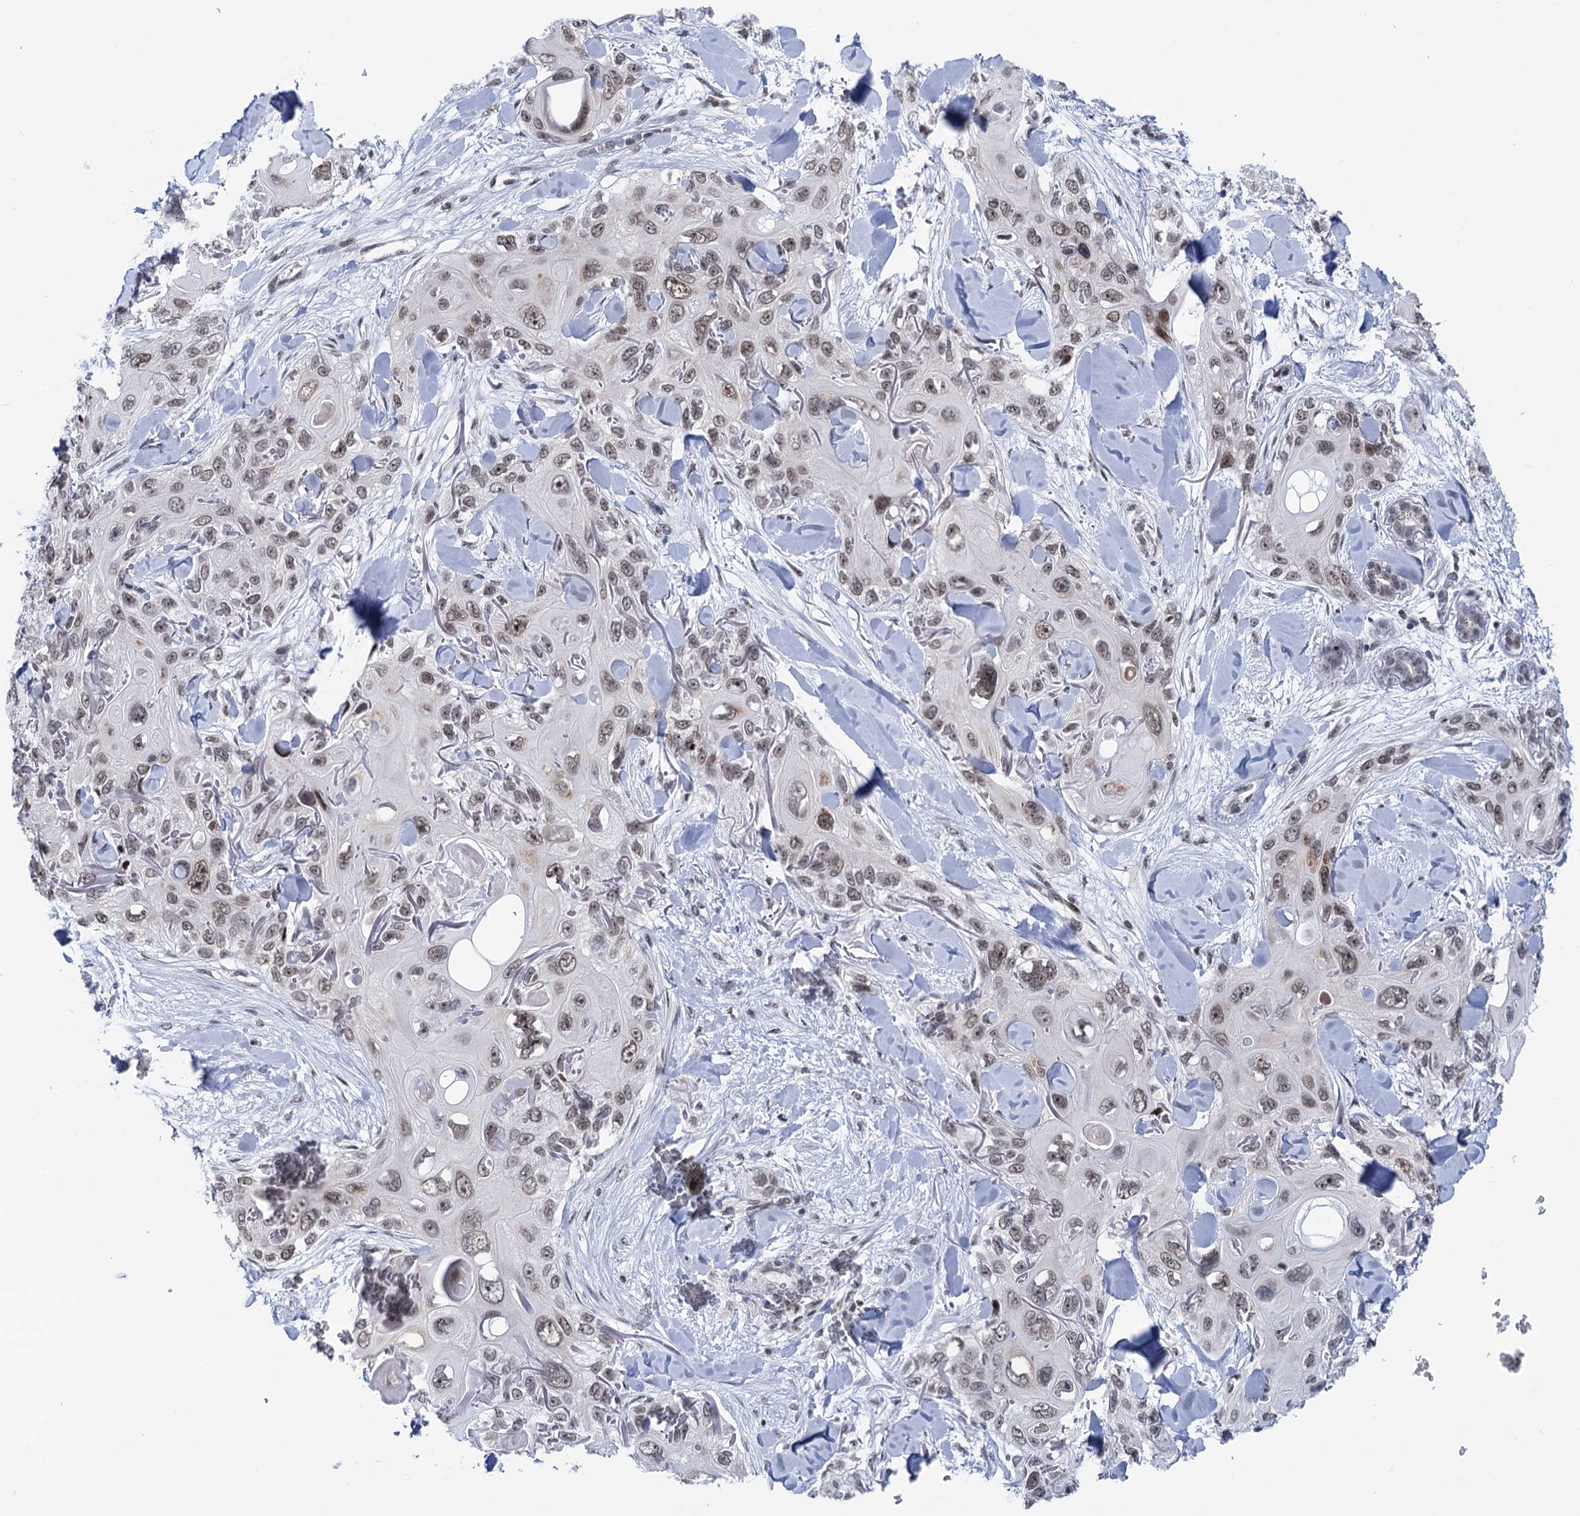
{"staining": {"intensity": "weak", "quantity": ">75%", "location": "nuclear"}, "tissue": "skin cancer", "cell_type": "Tumor cells", "image_type": "cancer", "snomed": [{"axis": "morphology", "description": "Normal tissue, NOS"}, {"axis": "morphology", "description": "Squamous cell carcinoma, NOS"}, {"axis": "topography", "description": "Skin"}], "caption": "Skin squamous cell carcinoma stained with a brown dye shows weak nuclear positive positivity in approximately >75% of tumor cells.", "gene": "ZCCHC10", "patient": {"sex": "male", "age": 72}}